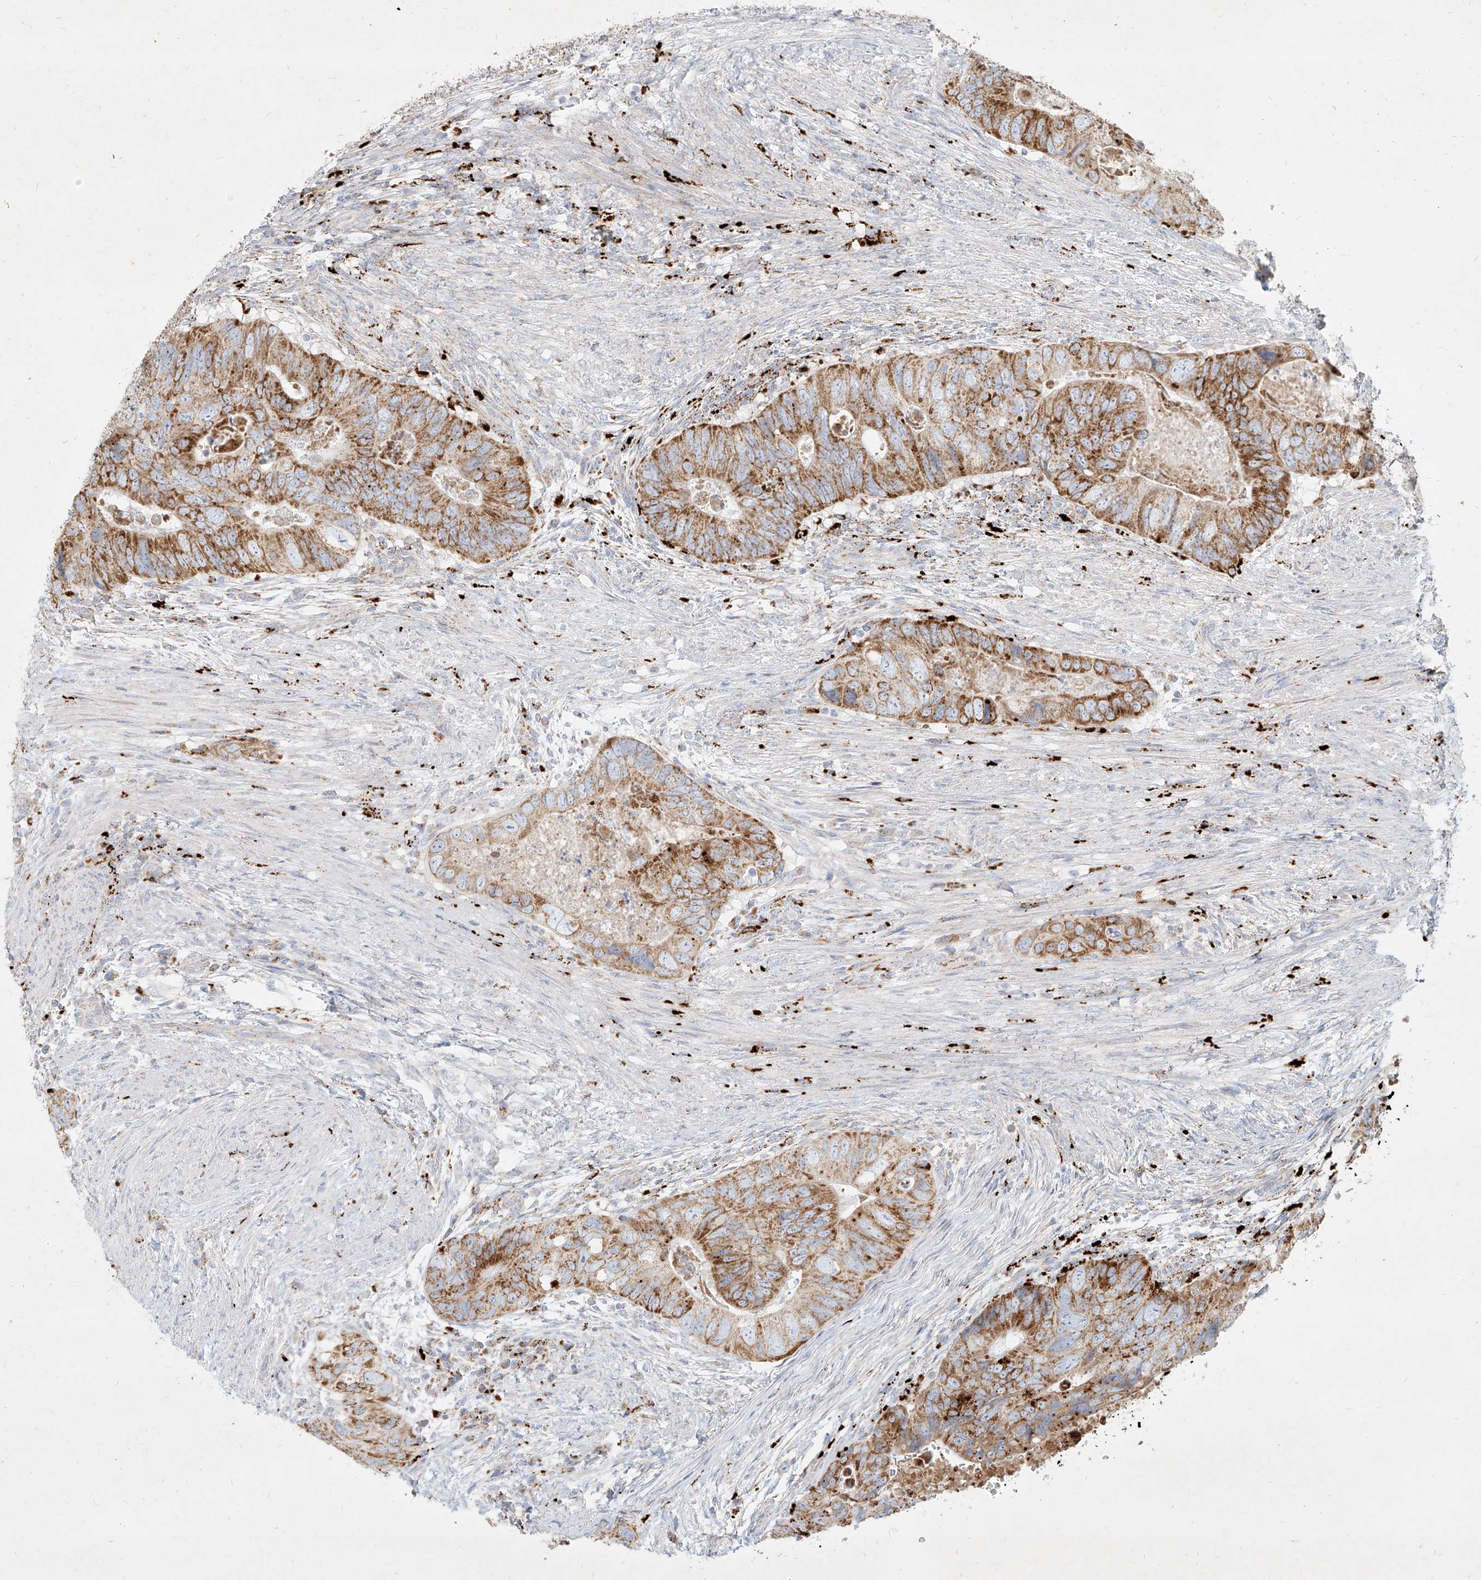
{"staining": {"intensity": "moderate", "quantity": ">75%", "location": "cytoplasmic/membranous"}, "tissue": "colorectal cancer", "cell_type": "Tumor cells", "image_type": "cancer", "snomed": [{"axis": "morphology", "description": "Adenocarcinoma, NOS"}, {"axis": "topography", "description": "Rectum"}], "caption": "Immunohistochemical staining of colorectal cancer (adenocarcinoma) displays medium levels of moderate cytoplasmic/membranous protein expression in approximately >75% of tumor cells.", "gene": "MTX2", "patient": {"sex": "male", "age": 63}}